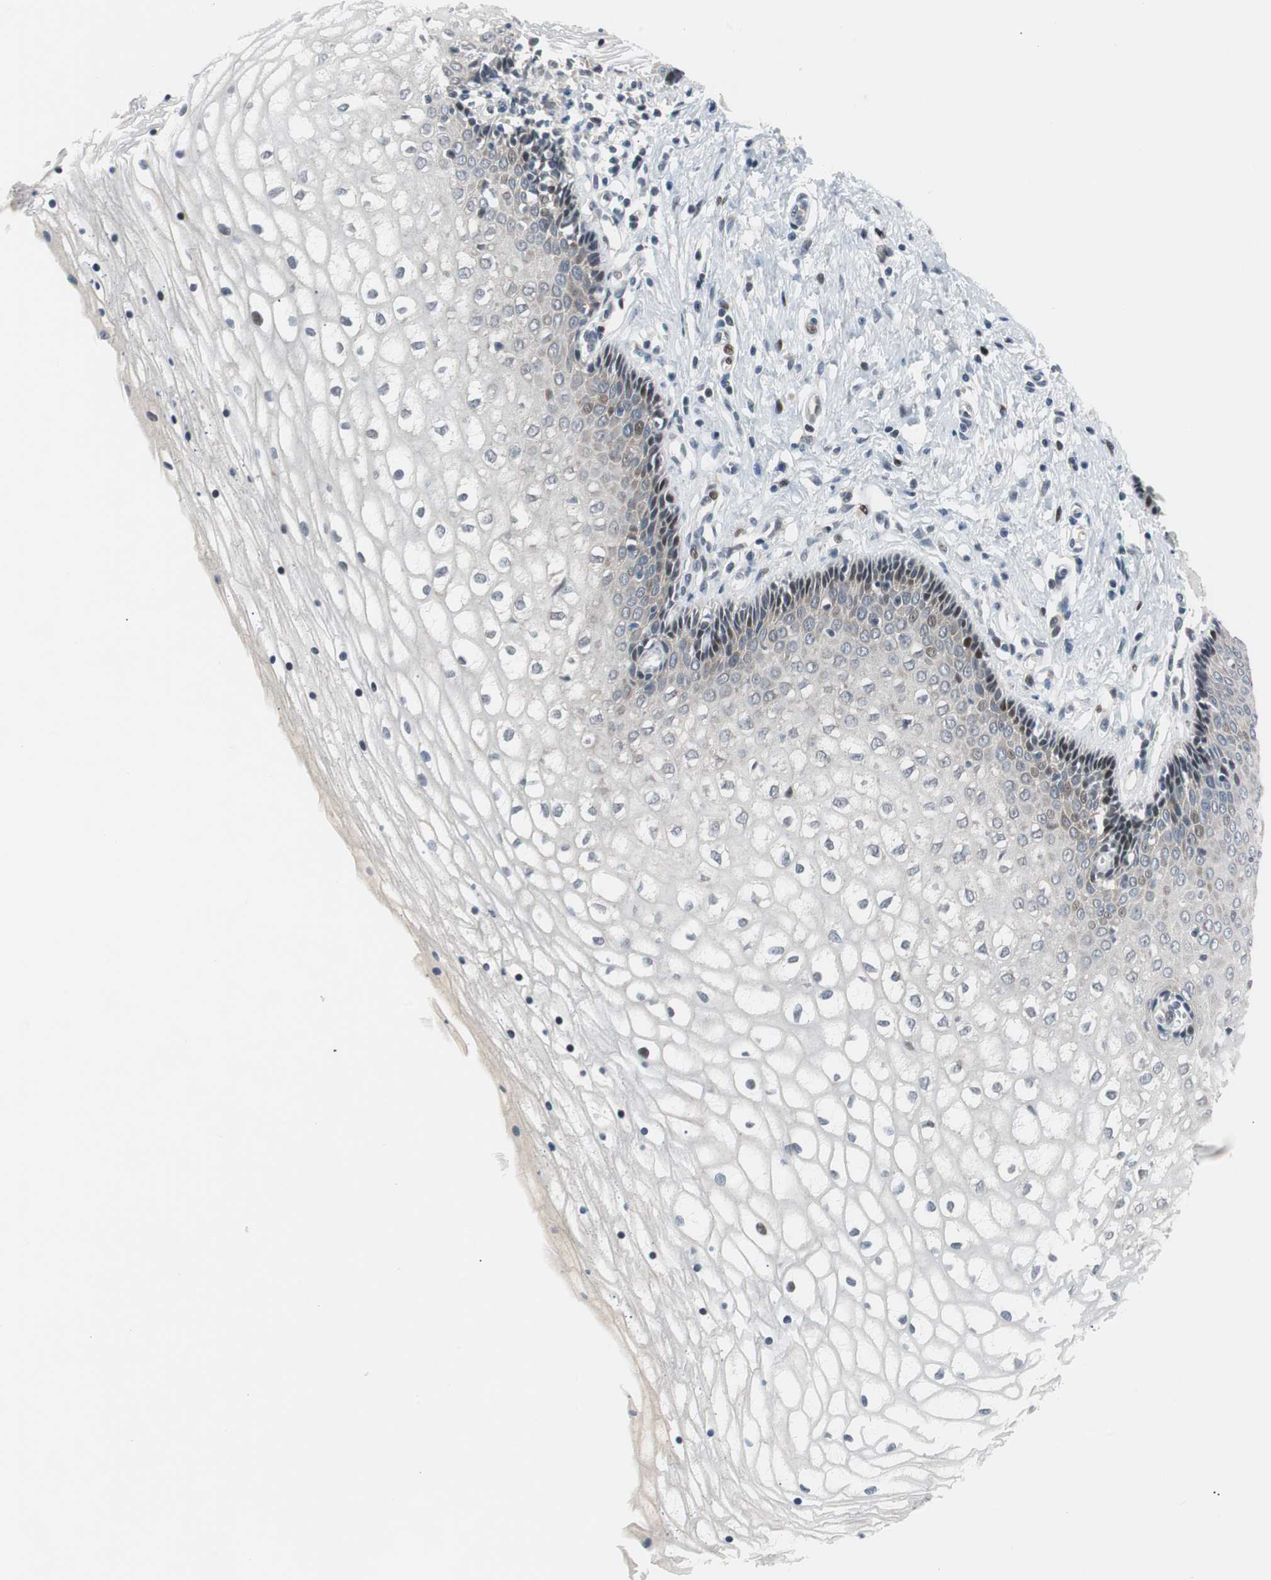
{"staining": {"intensity": "moderate", "quantity": "<25%", "location": "nuclear"}, "tissue": "vagina", "cell_type": "Squamous epithelial cells", "image_type": "normal", "snomed": [{"axis": "morphology", "description": "Normal tissue, NOS"}, {"axis": "topography", "description": "Soft tissue"}, {"axis": "topography", "description": "Vagina"}], "caption": "High-magnification brightfield microscopy of normal vagina stained with DAB (3,3'-diaminobenzidine) (brown) and counterstained with hematoxylin (blue). squamous epithelial cells exhibit moderate nuclear staining is identified in approximately<25% of cells.", "gene": "MAP2K4", "patient": {"sex": "female", "age": 61}}